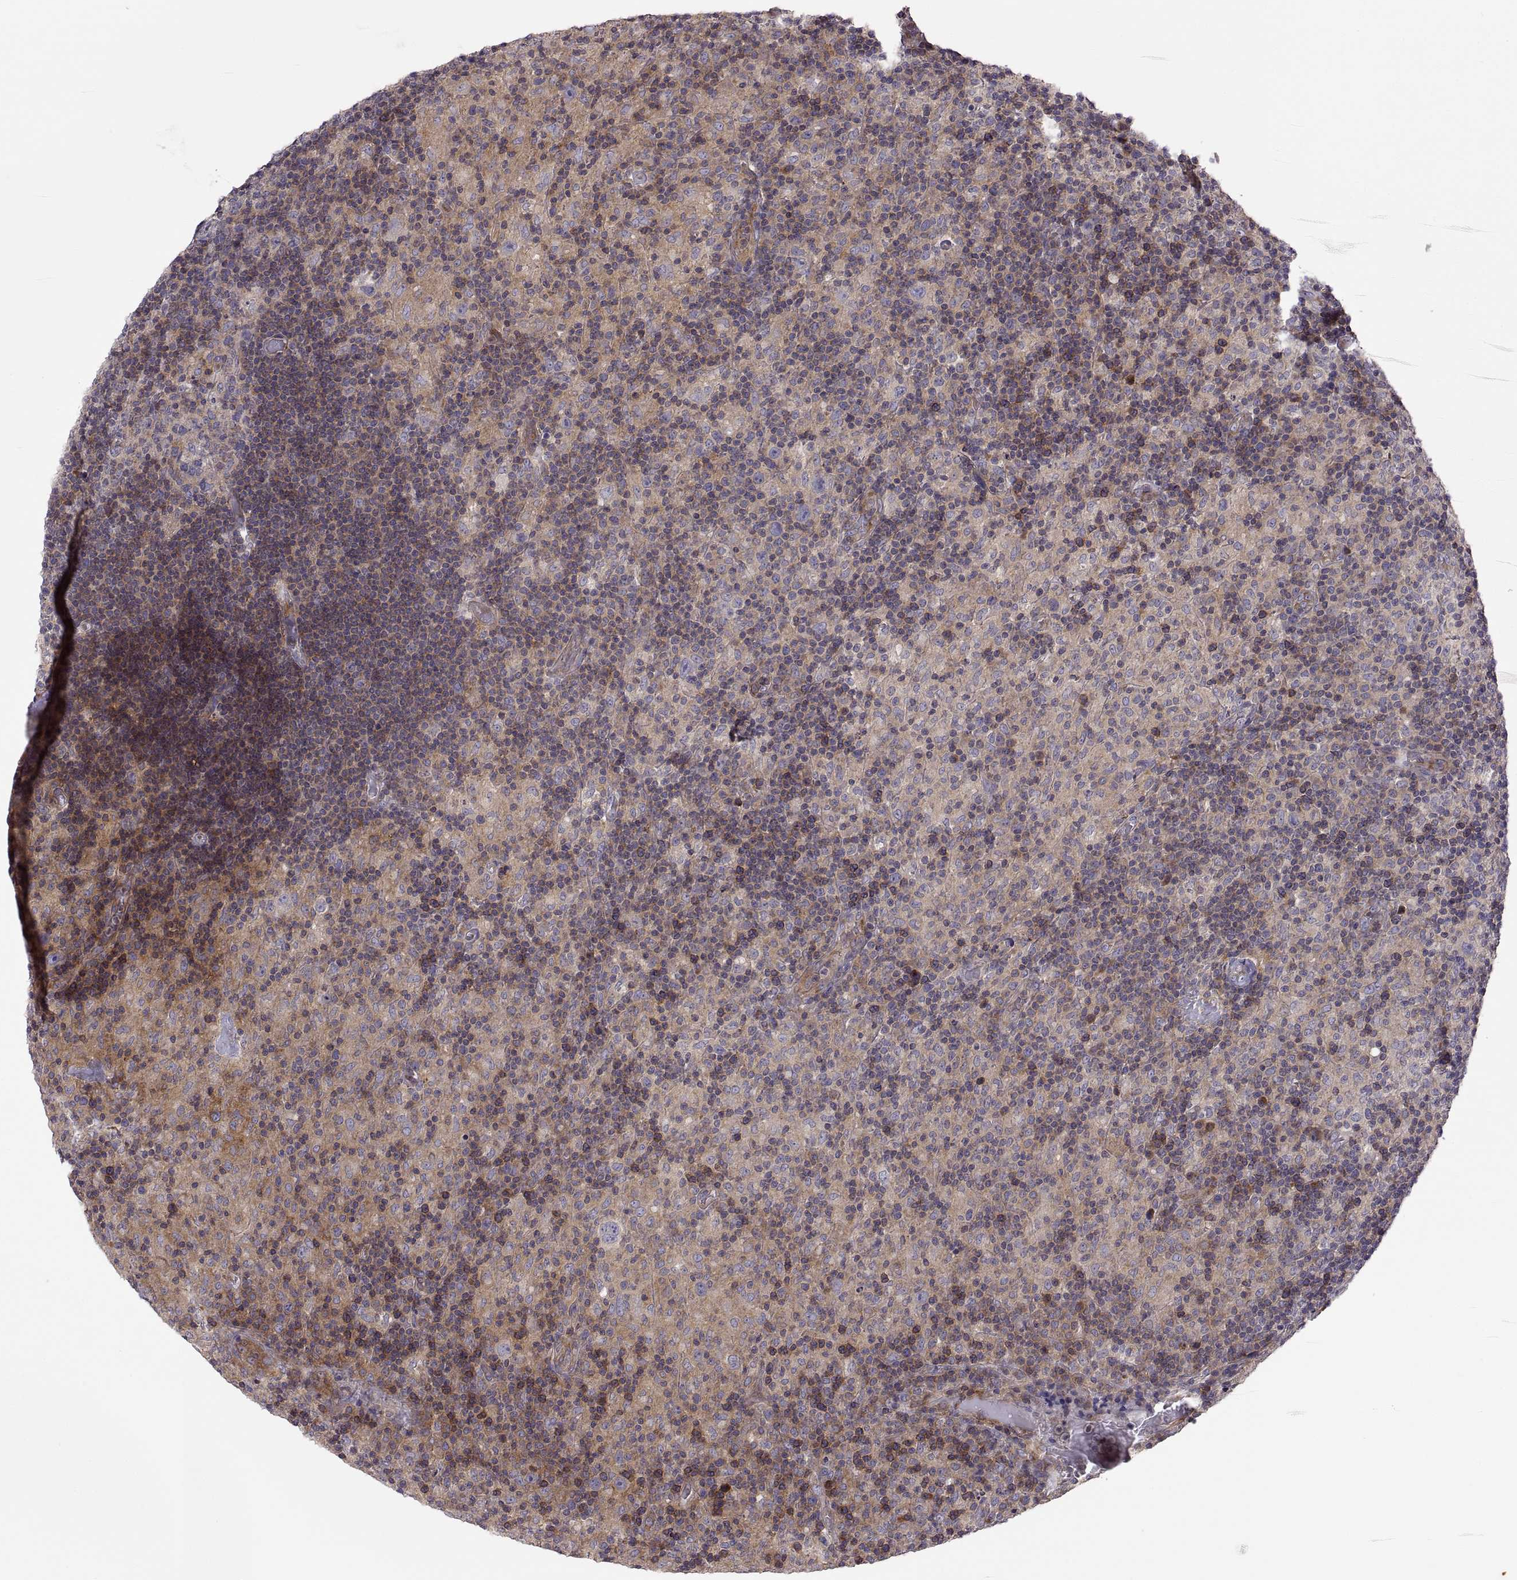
{"staining": {"intensity": "weak", "quantity": ">75%", "location": "cytoplasmic/membranous"}, "tissue": "lymphoma", "cell_type": "Tumor cells", "image_type": "cancer", "snomed": [{"axis": "morphology", "description": "Hodgkin's disease, NOS"}, {"axis": "topography", "description": "Lymph node"}], "caption": "A micrograph of Hodgkin's disease stained for a protein exhibits weak cytoplasmic/membranous brown staining in tumor cells.", "gene": "SPATA32", "patient": {"sex": "male", "age": 70}}